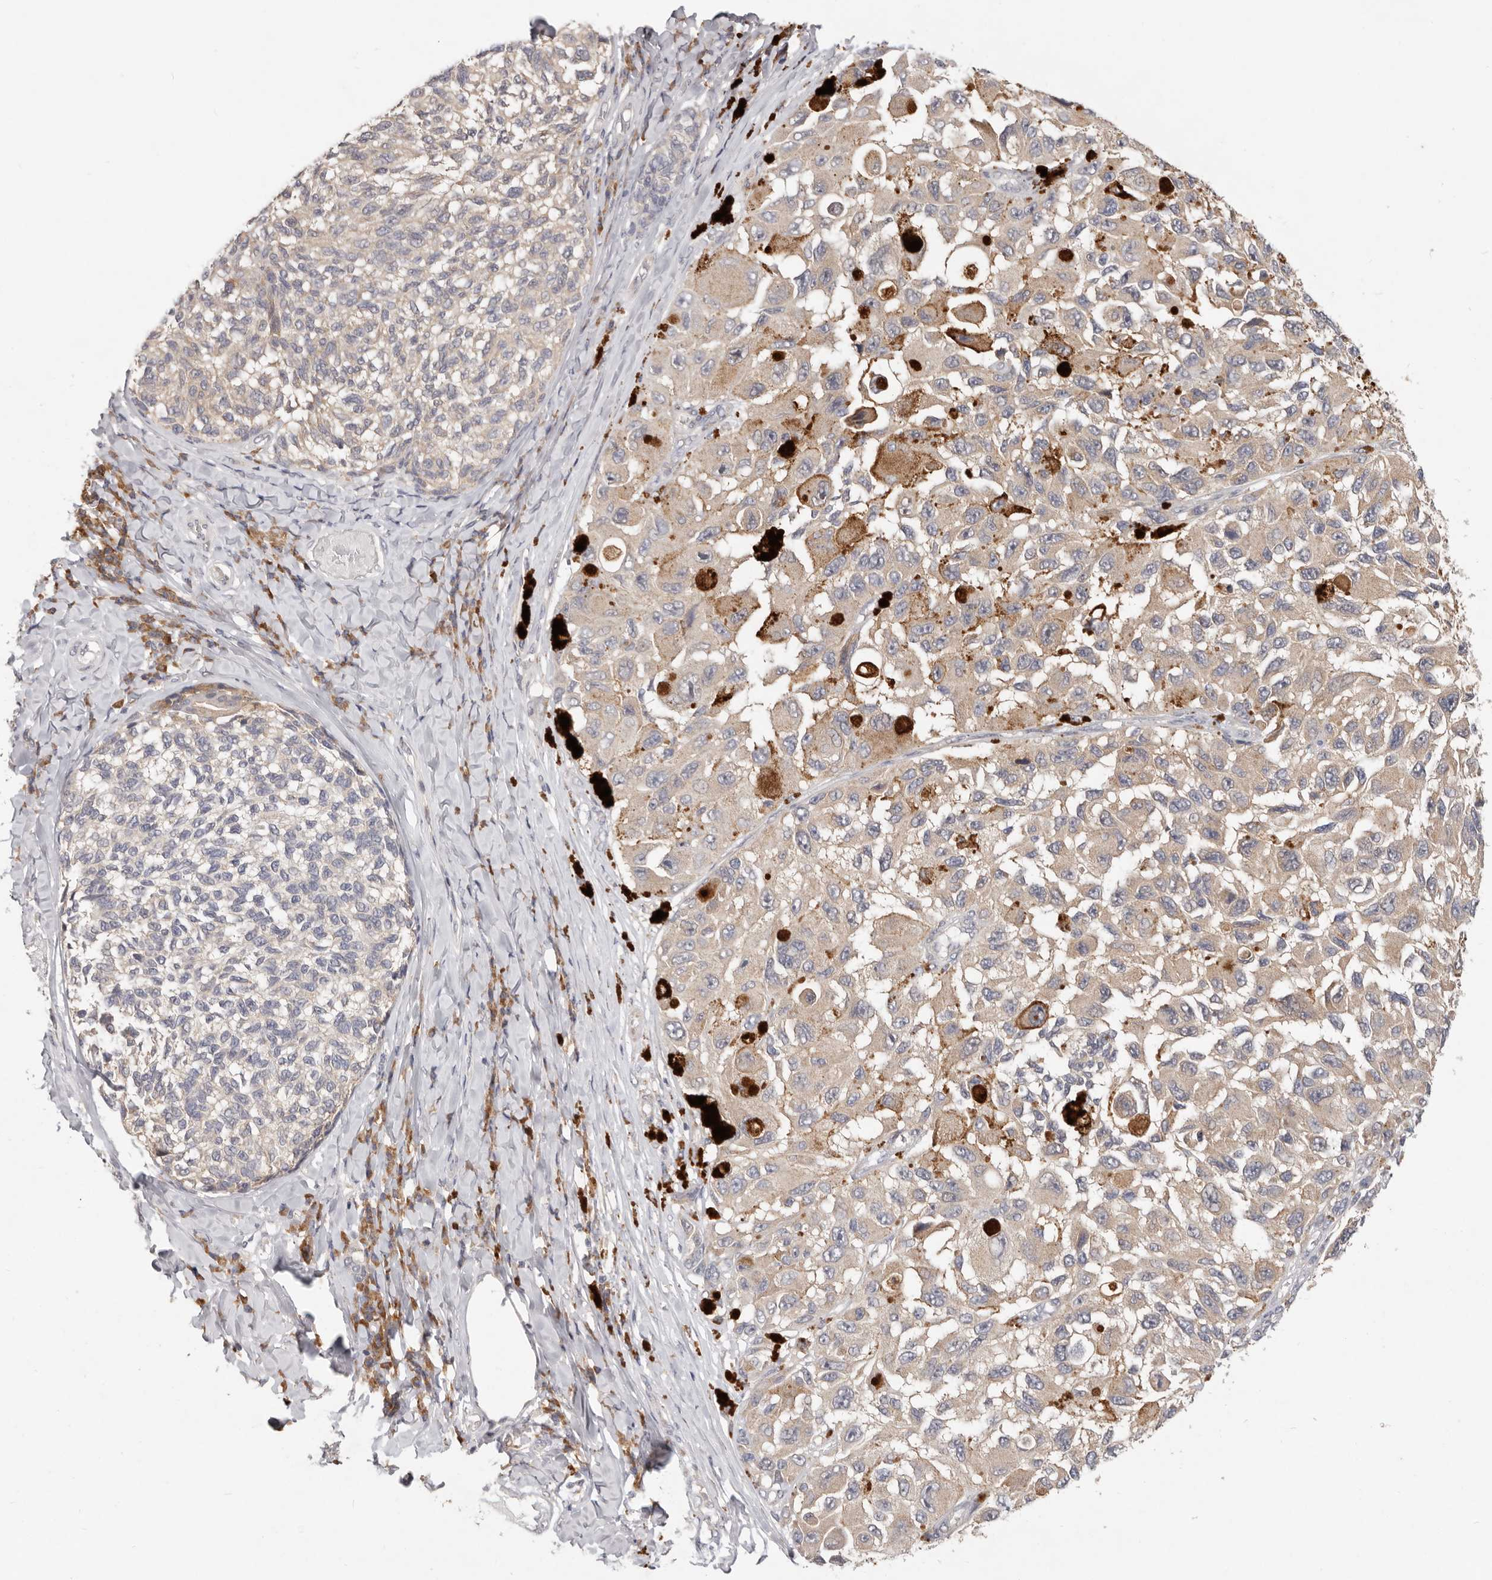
{"staining": {"intensity": "negative", "quantity": "none", "location": "none"}, "tissue": "melanoma", "cell_type": "Tumor cells", "image_type": "cancer", "snomed": [{"axis": "morphology", "description": "Malignant melanoma, NOS"}, {"axis": "topography", "description": "Skin"}], "caption": "Image shows no protein staining in tumor cells of malignant melanoma tissue.", "gene": "WDR77", "patient": {"sex": "female", "age": 73}}